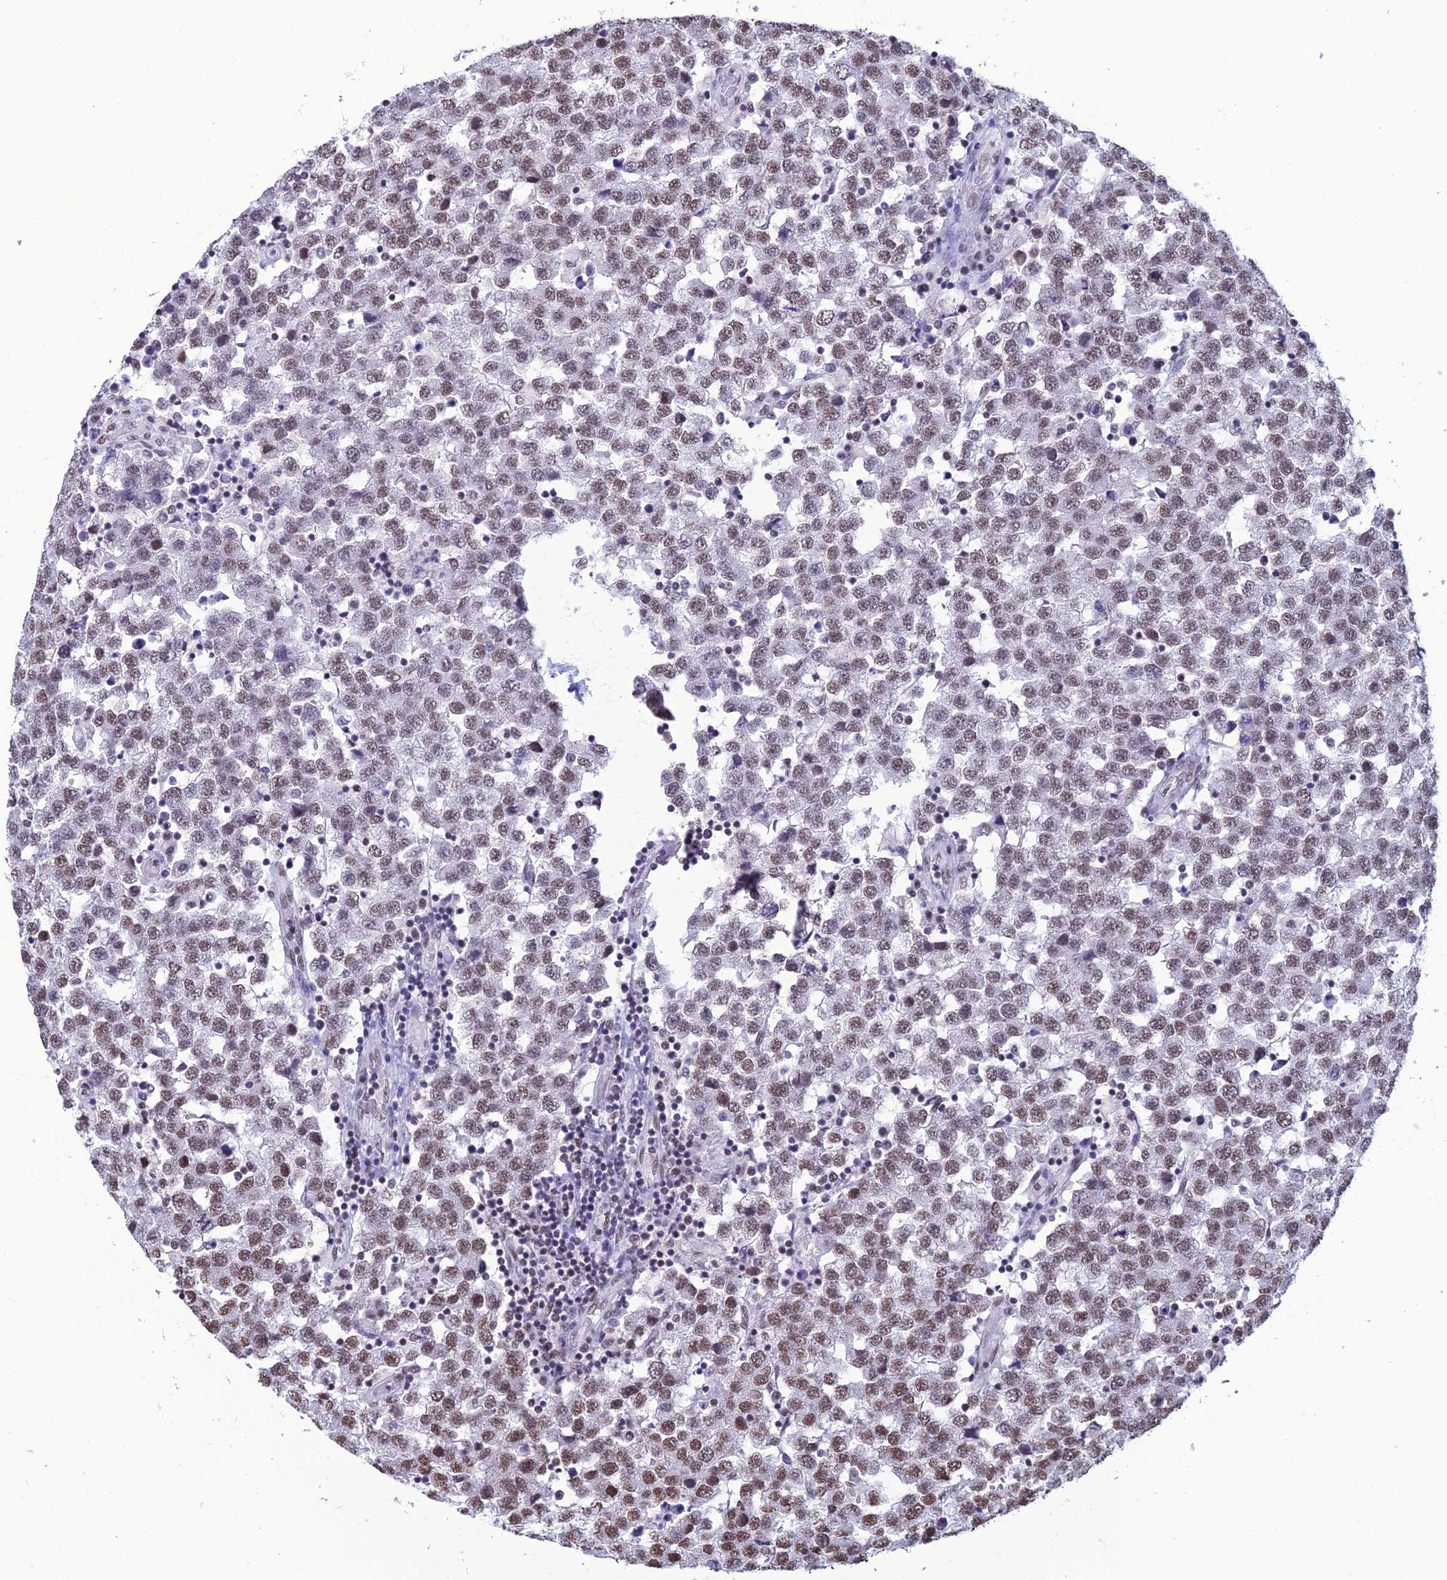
{"staining": {"intensity": "moderate", "quantity": ">75%", "location": "nuclear"}, "tissue": "testis cancer", "cell_type": "Tumor cells", "image_type": "cancer", "snomed": [{"axis": "morphology", "description": "Seminoma, NOS"}, {"axis": "topography", "description": "Testis"}], "caption": "Human testis seminoma stained for a protein (brown) reveals moderate nuclear positive positivity in about >75% of tumor cells.", "gene": "PRAMEF12", "patient": {"sex": "male", "age": 34}}